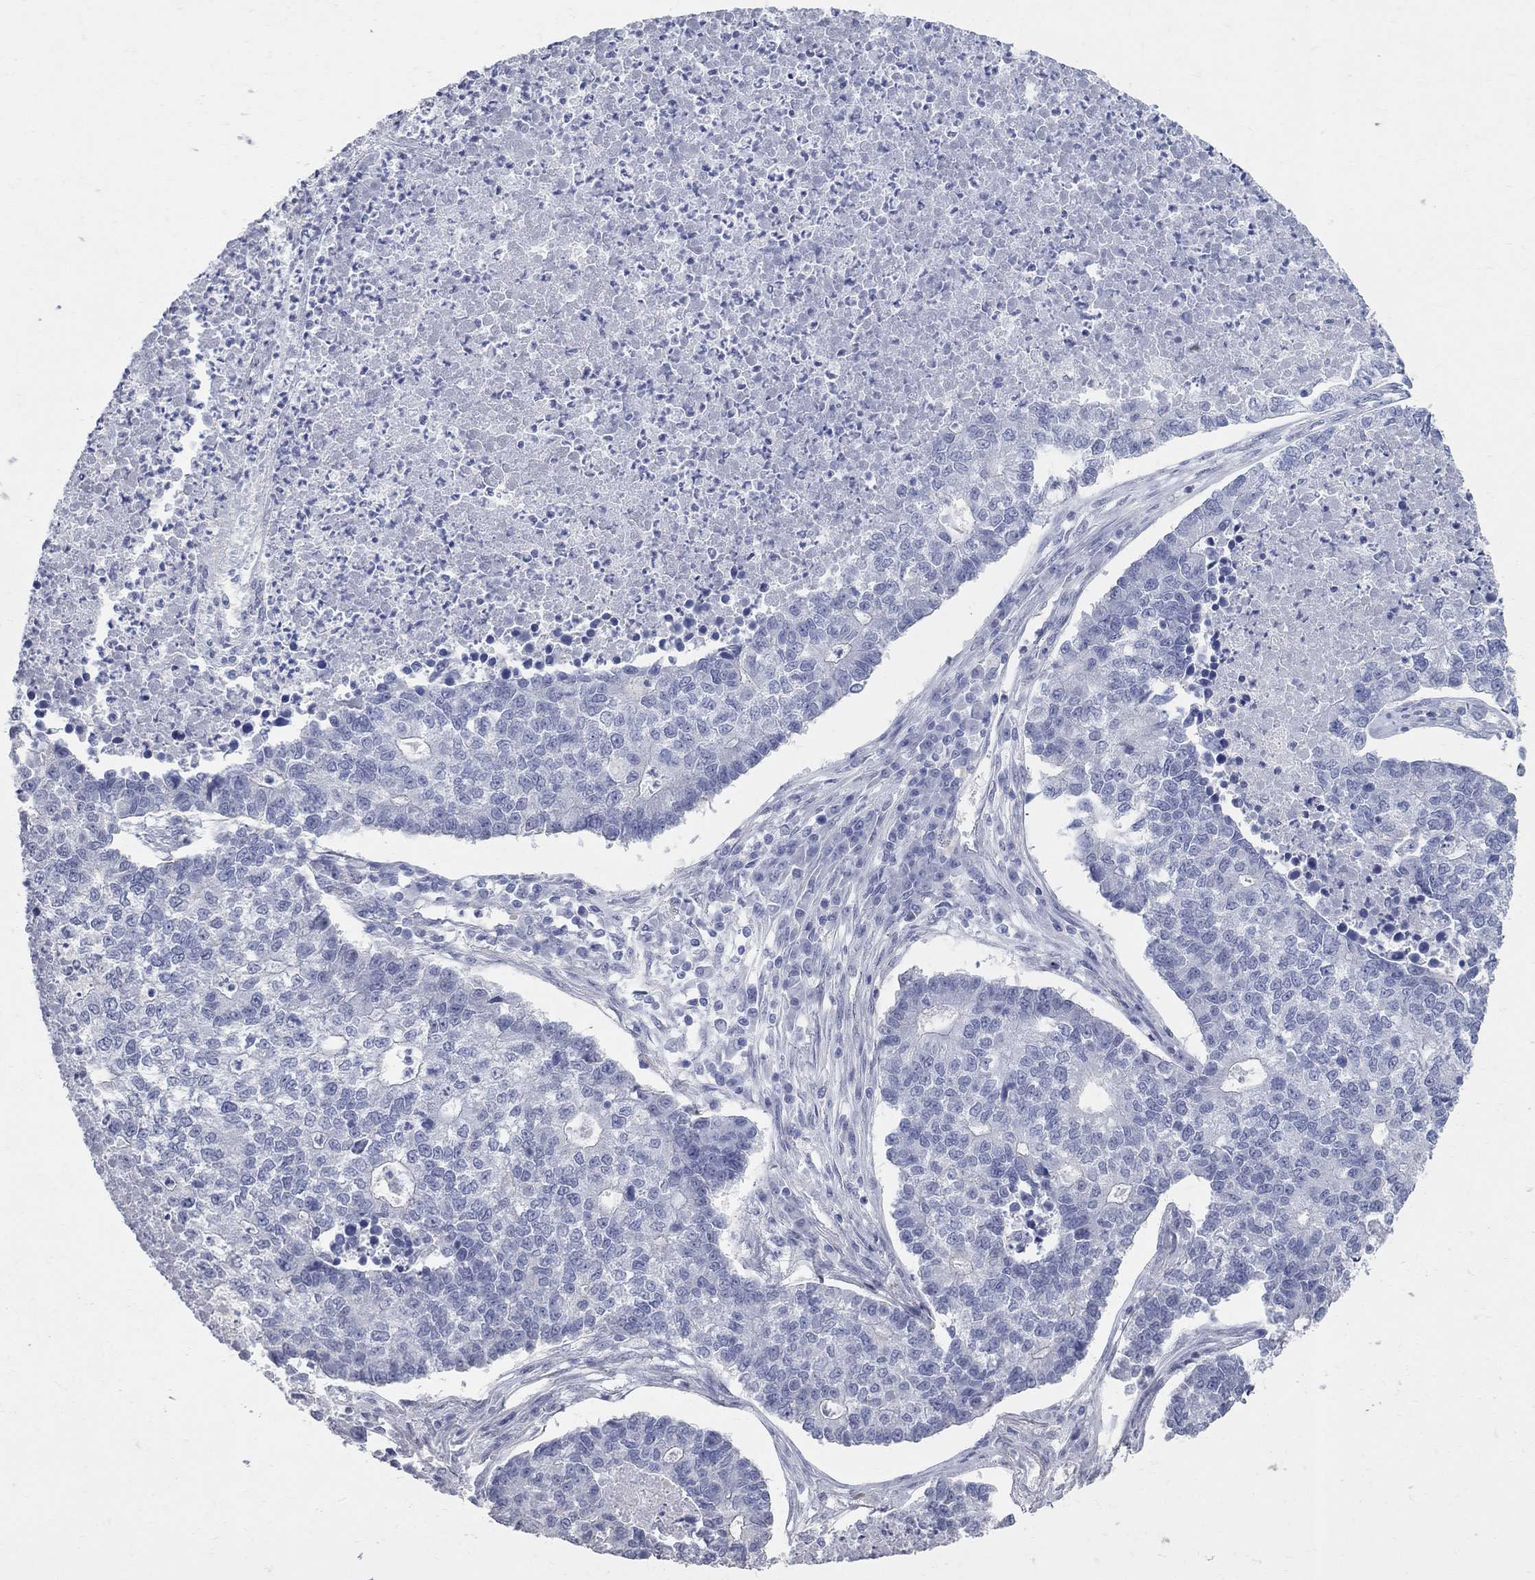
{"staining": {"intensity": "negative", "quantity": "none", "location": "none"}, "tissue": "lung cancer", "cell_type": "Tumor cells", "image_type": "cancer", "snomed": [{"axis": "morphology", "description": "Adenocarcinoma, NOS"}, {"axis": "topography", "description": "Lung"}], "caption": "High power microscopy image of an immunohistochemistry micrograph of lung adenocarcinoma, revealing no significant expression in tumor cells.", "gene": "AOX1", "patient": {"sex": "male", "age": 57}}